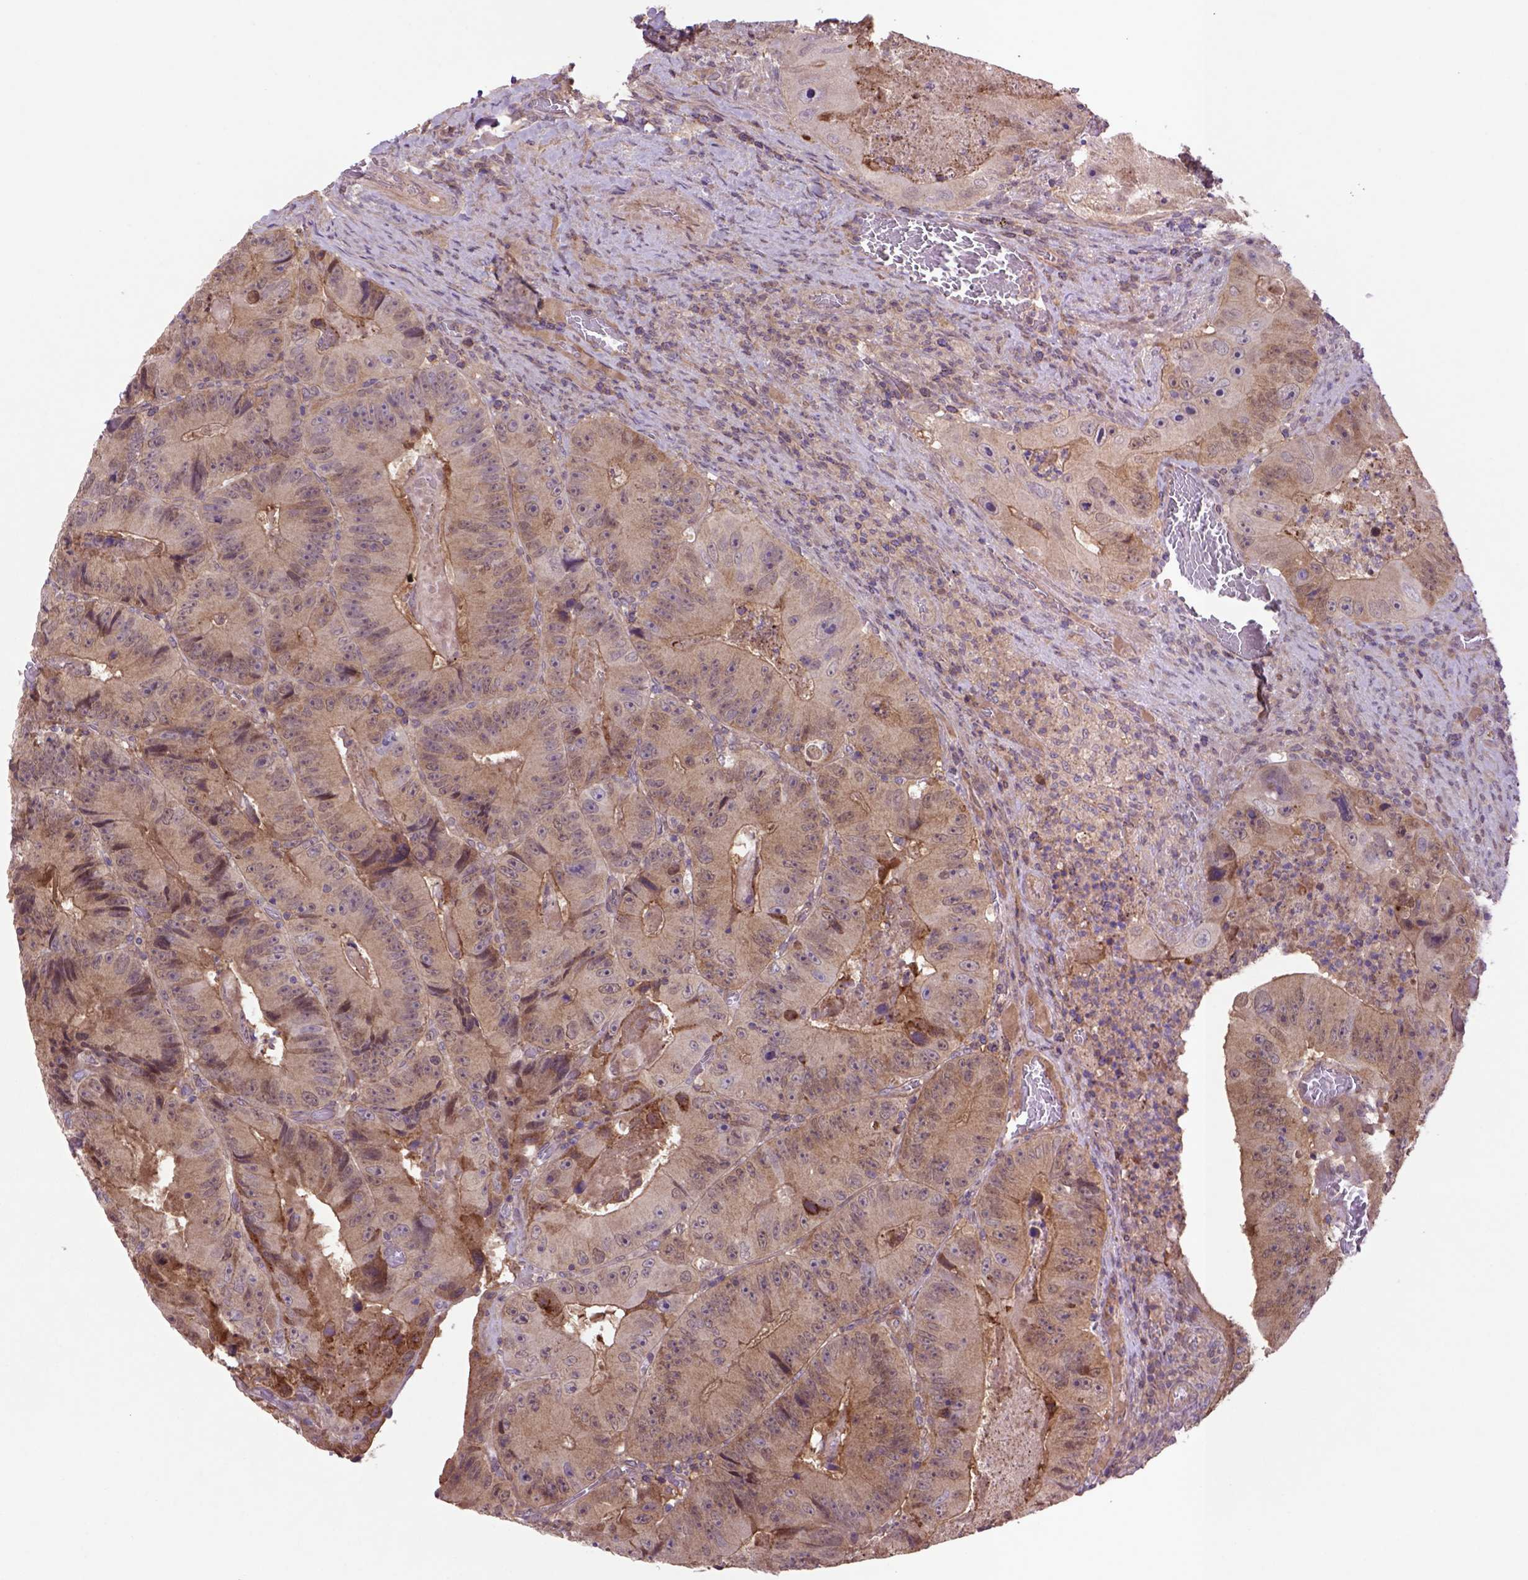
{"staining": {"intensity": "moderate", "quantity": ">75%", "location": "cytoplasmic/membranous"}, "tissue": "colorectal cancer", "cell_type": "Tumor cells", "image_type": "cancer", "snomed": [{"axis": "morphology", "description": "Adenocarcinoma, NOS"}, {"axis": "topography", "description": "Colon"}], "caption": "This histopathology image displays adenocarcinoma (colorectal) stained with immunohistochemistry to label a protein in brown. The cytoplasmic/membranous of tumor cells show moderate positivity for the protein. Nuclei are counter-stained blue.", "gene": "HSPBP1", "patient": {"sex": "female", "age": 86}}